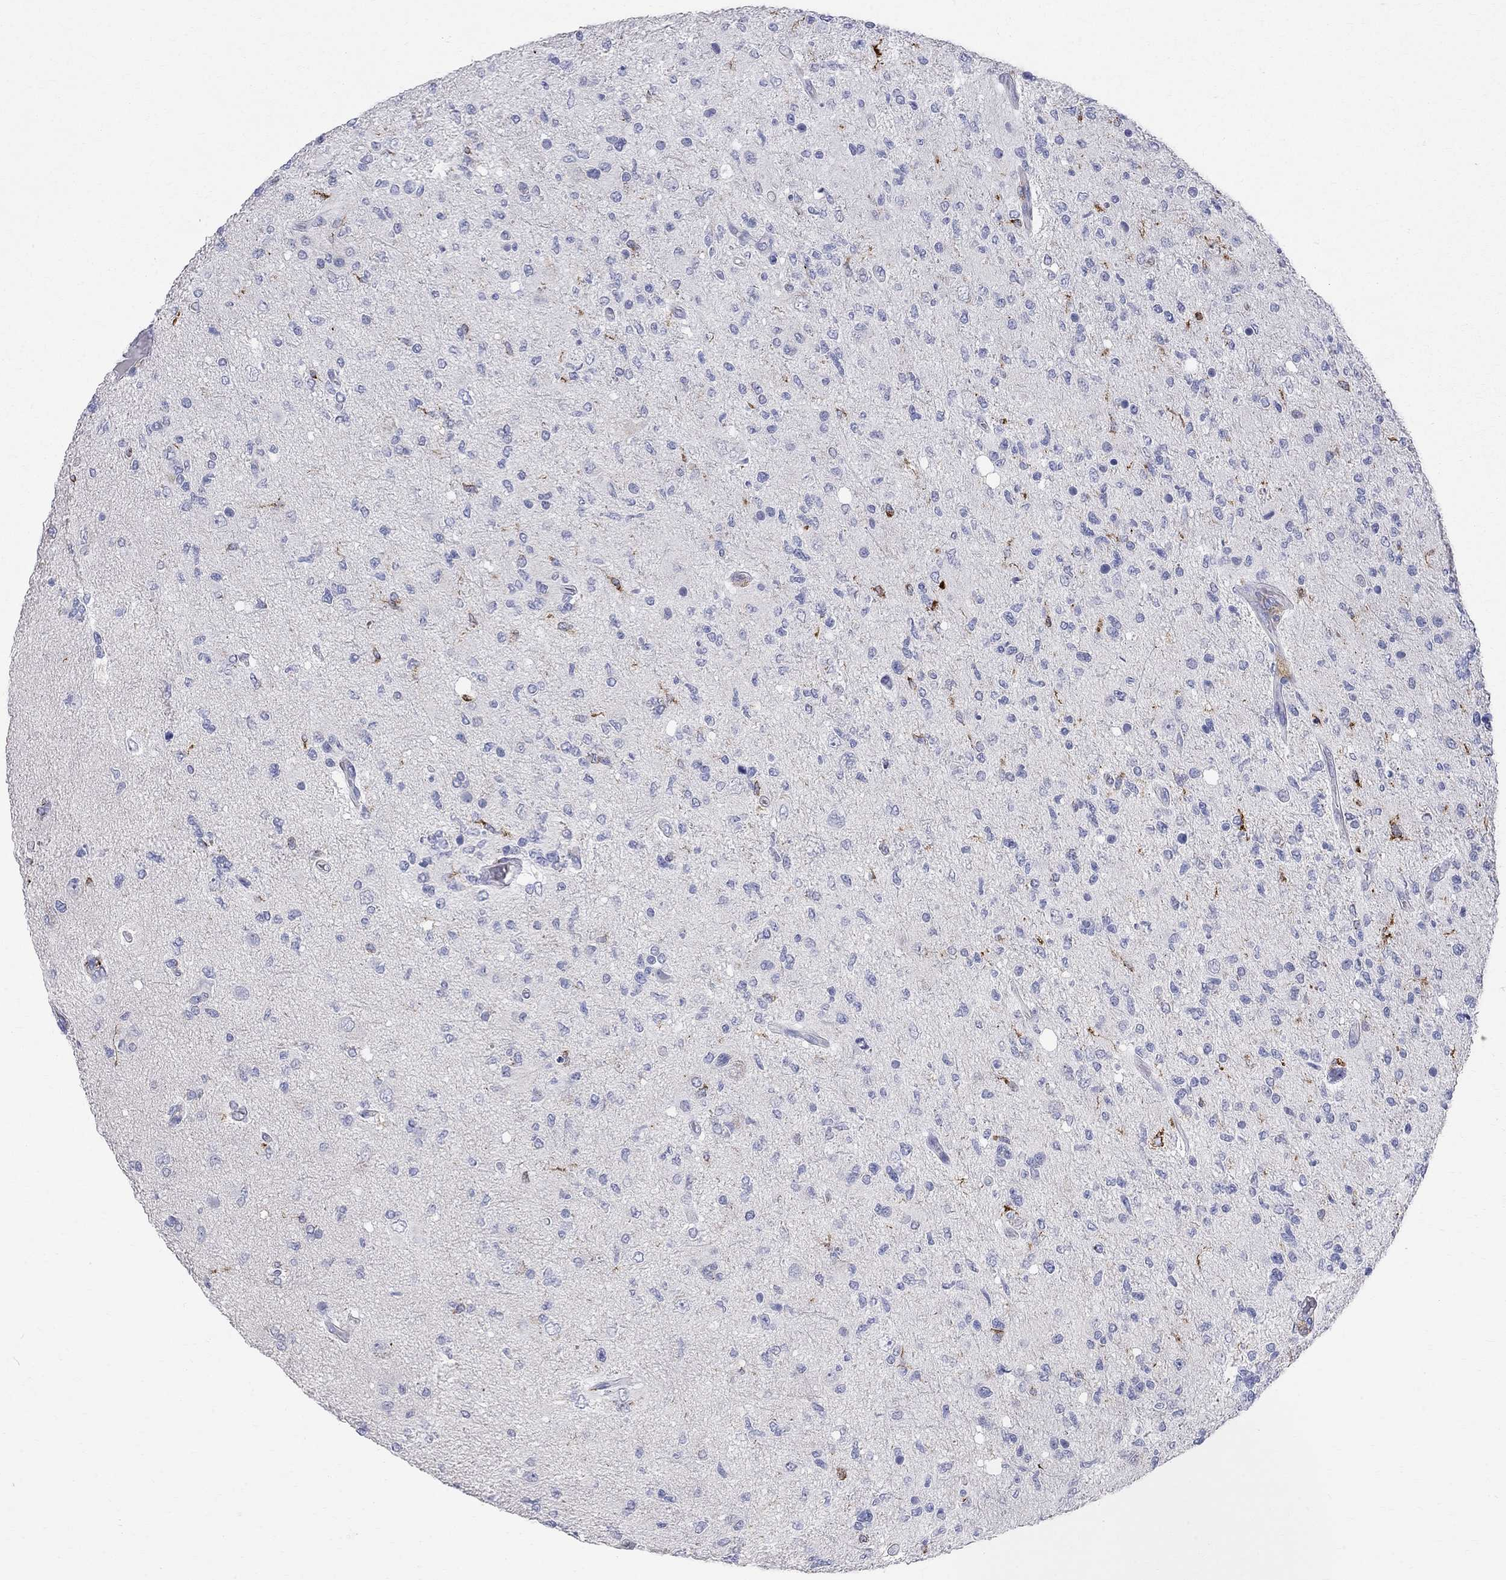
{"staining": {"intensity": "negative", "quantity": "none", "location": "none"}, "tissue": "glioma", "cell_type": "Tumor cells", "image_type": "cancer", "snomed": [{"axis": "morphology", "description": "Glioma, malignant, High grade"}, {"axis": "topography", "description": "Cerebral cortex"}], "caption": "Immunohistochemistry (IHC) micrograph of neoplastic tissue: glioma stained with DAB (3,3'-diaminobenzidine) shows no significant protein positivity in tumor cells. (DAB IHC, high magnification).", "gene": "ACSL1", "patient": {"sex": "male", "age": 70}}